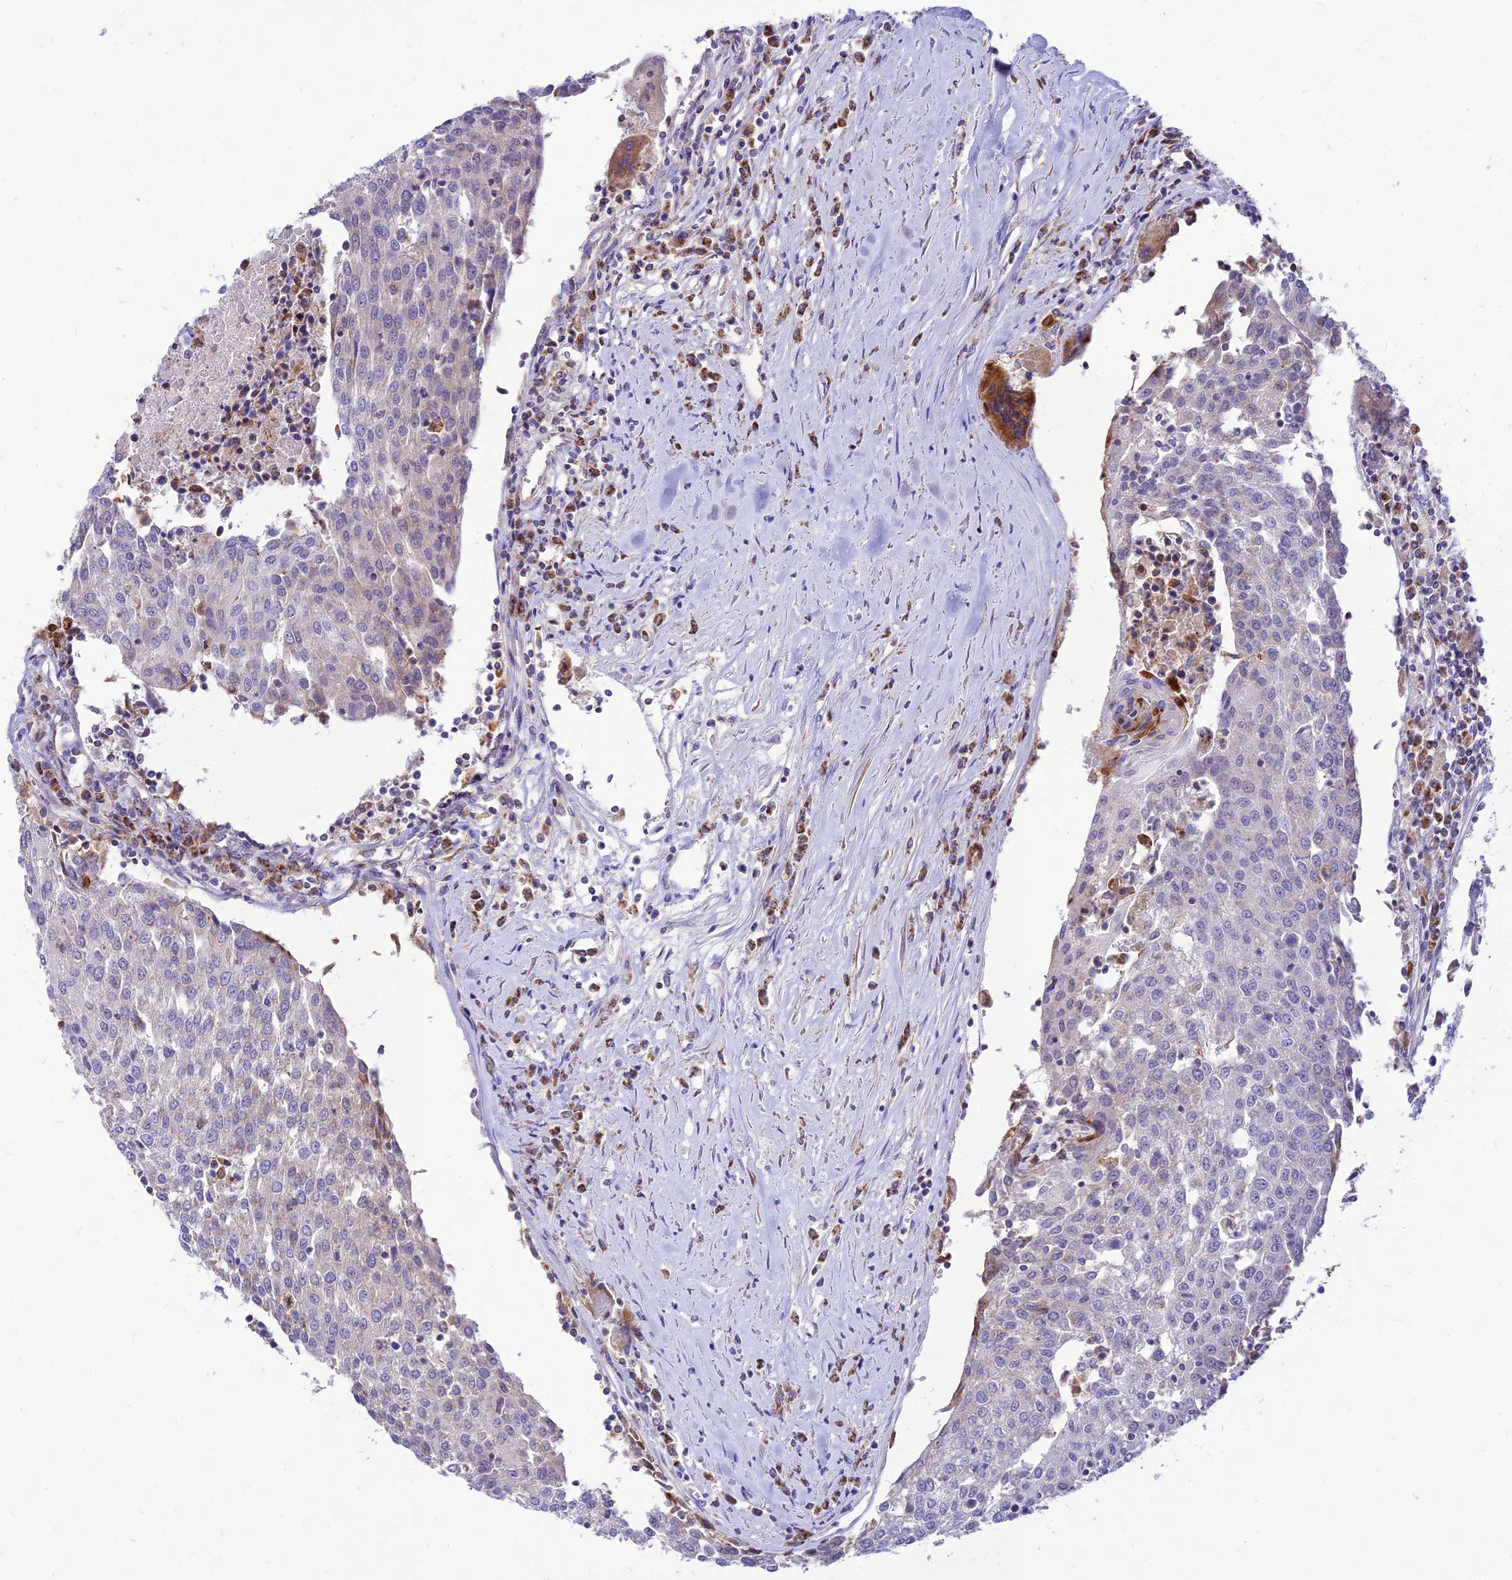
{"staining": {"intensity": "negative", "quantity": "none", "location": "none"}, "tissue": "urothelial cancer", "cell_type": "Tumor cells", "image_type": "cancer", "snomed": [{"axis": "morphology", "description": "Urothelial carcinoma, High grade"}, {"axis": "topography", "description": "Urinary bladder"}], "caption": "Tumor cells show no significant protein expression in urothelial cancer.", "gene": "ECI1", "patient": {"sex": "female", "age": 85}}